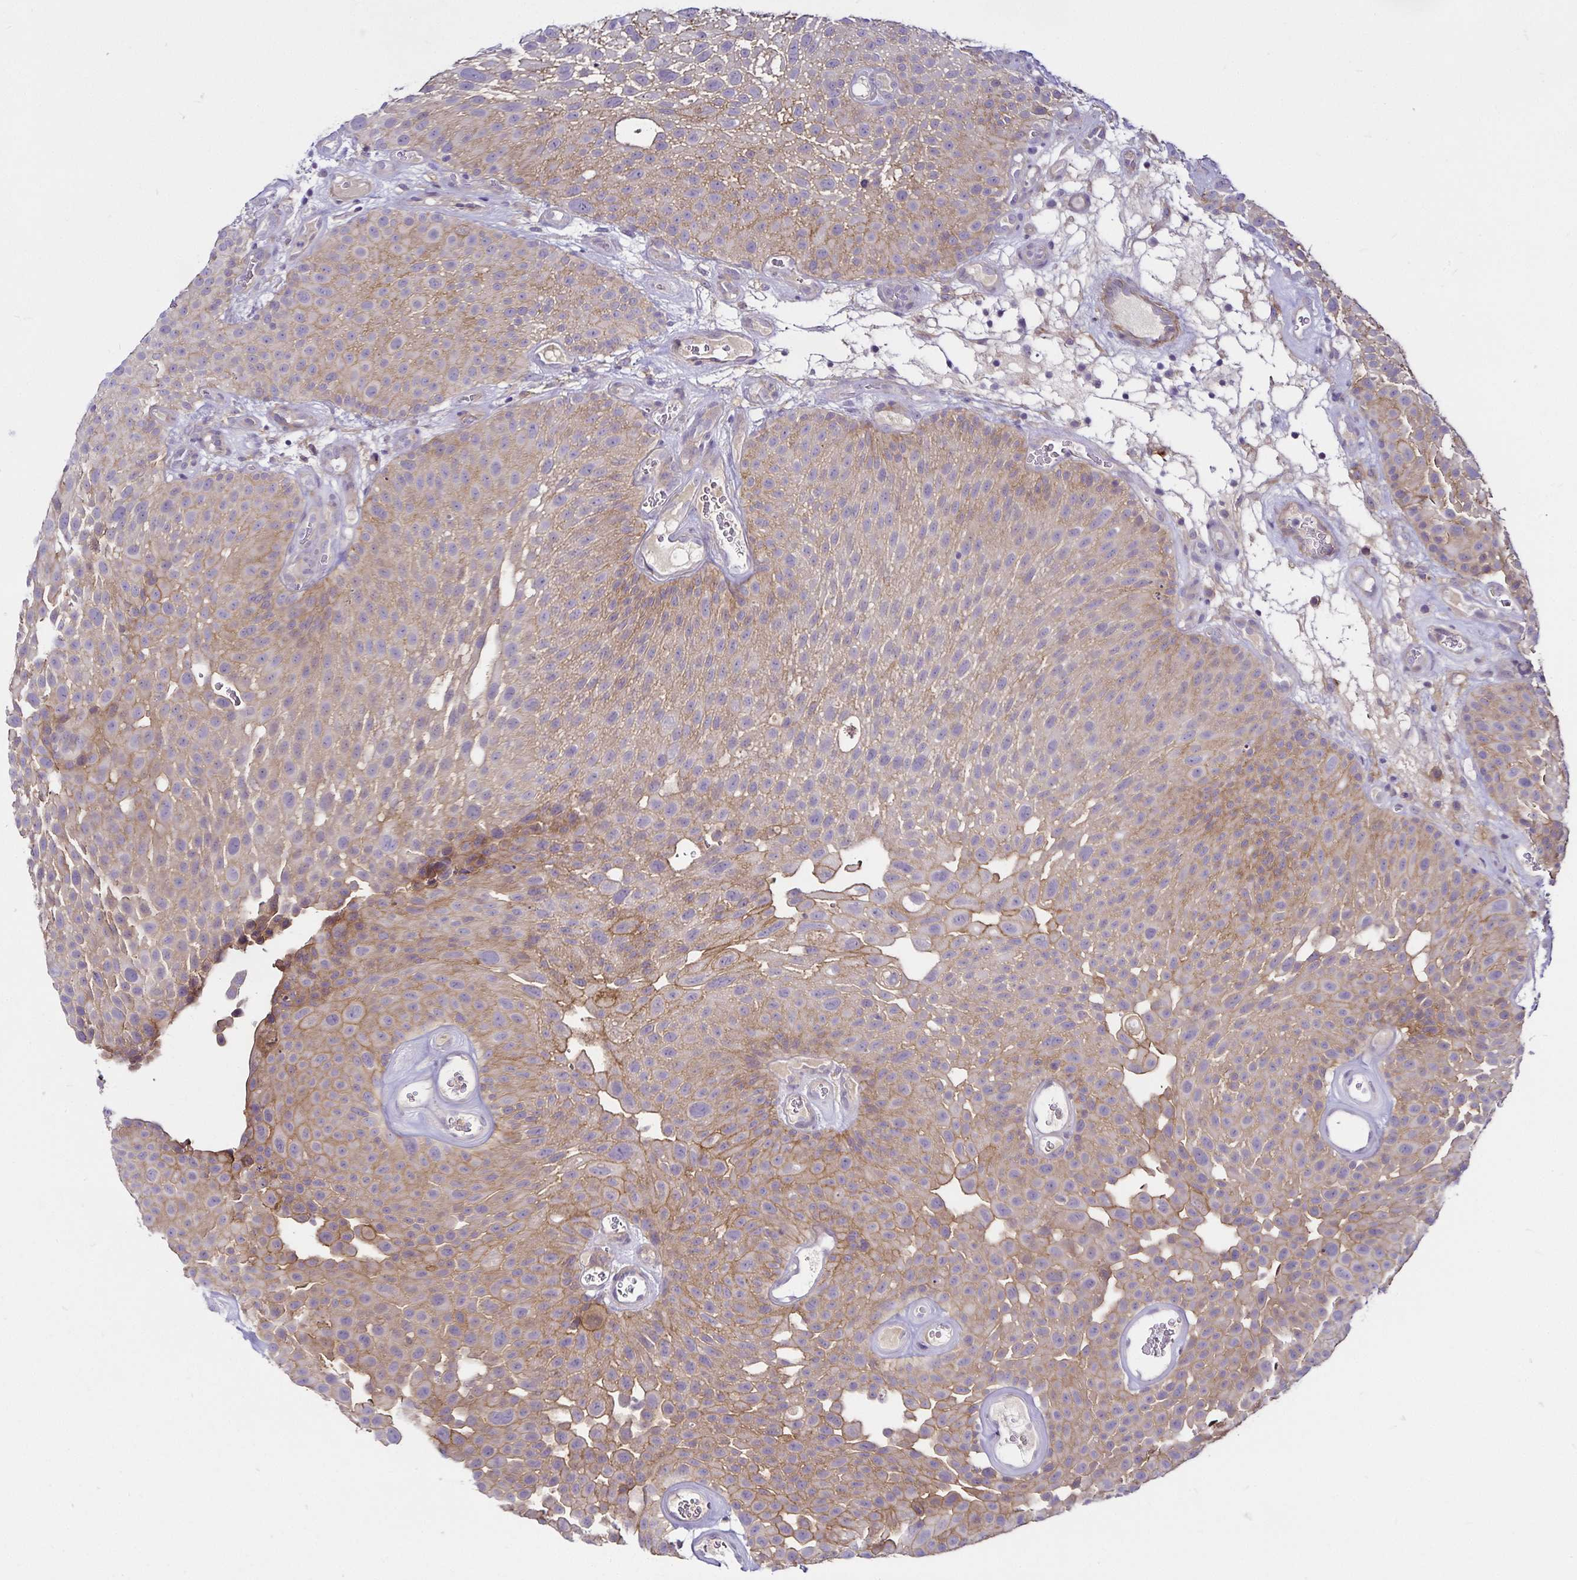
{"staining": {"intensity": "moderate", "quantity": "<25%", "location": "cytoplasmic/membranous"}, "tissue": "urothelial cancer", "cell_type": "Tumor cells", "image_type": "cancer", "snomed": [{"axis": "morphology", "description": "Urothelial carcinoma, Low grade"}, {"axis": "topography", "description": "Urinary bladder"}], "caption": "Human urothelial cancer stained for a protein (brown) exhibits moderate cytoplasmic/membranous positive expression in approximately <25% of tumor cells.", "gene": "GNG12", "patient": {"sex": "male", "age": 72}}